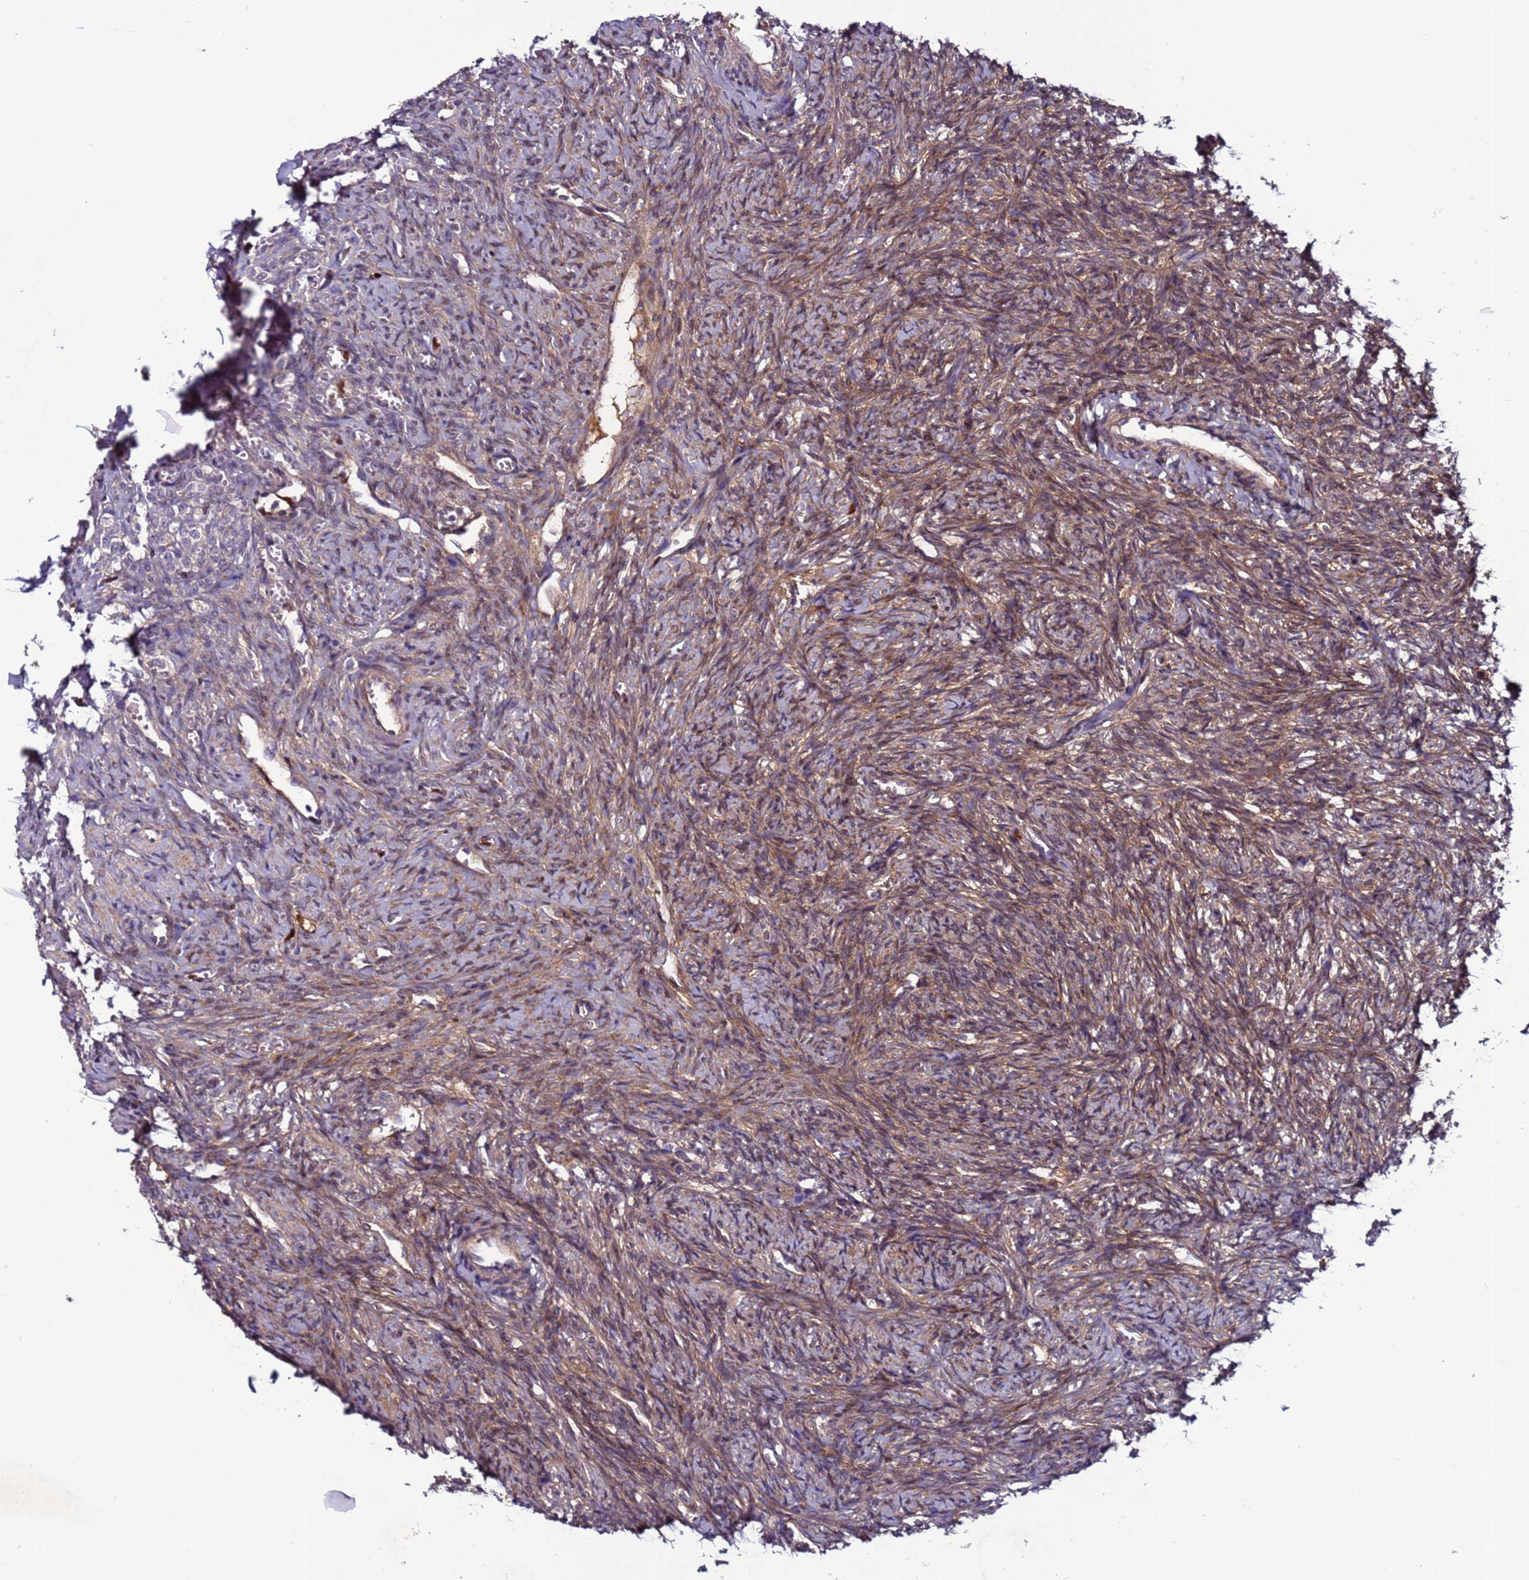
{"staining": {"intensity": "weak", "quantity": "25%-75%", "location": "cytoplasmic/membranous"}, "tissue": "ovary", "cell_type": "Ovarian stroma cells", "image_type": "normal", "snomed": [{"axis": "morphology", "description": "Normal tissue, NOS"}, {"axis": "topography", "description": "Ovary"}], "caption": "Approximately 25%-75% of ovarian stroma cells in unremarkable ovary display weak cytoplasmic/membranous protein staining as visualized by brown immunohistochemical staining.", "gene": "C8G", "patient": {"sex": "female", "age": 41}}